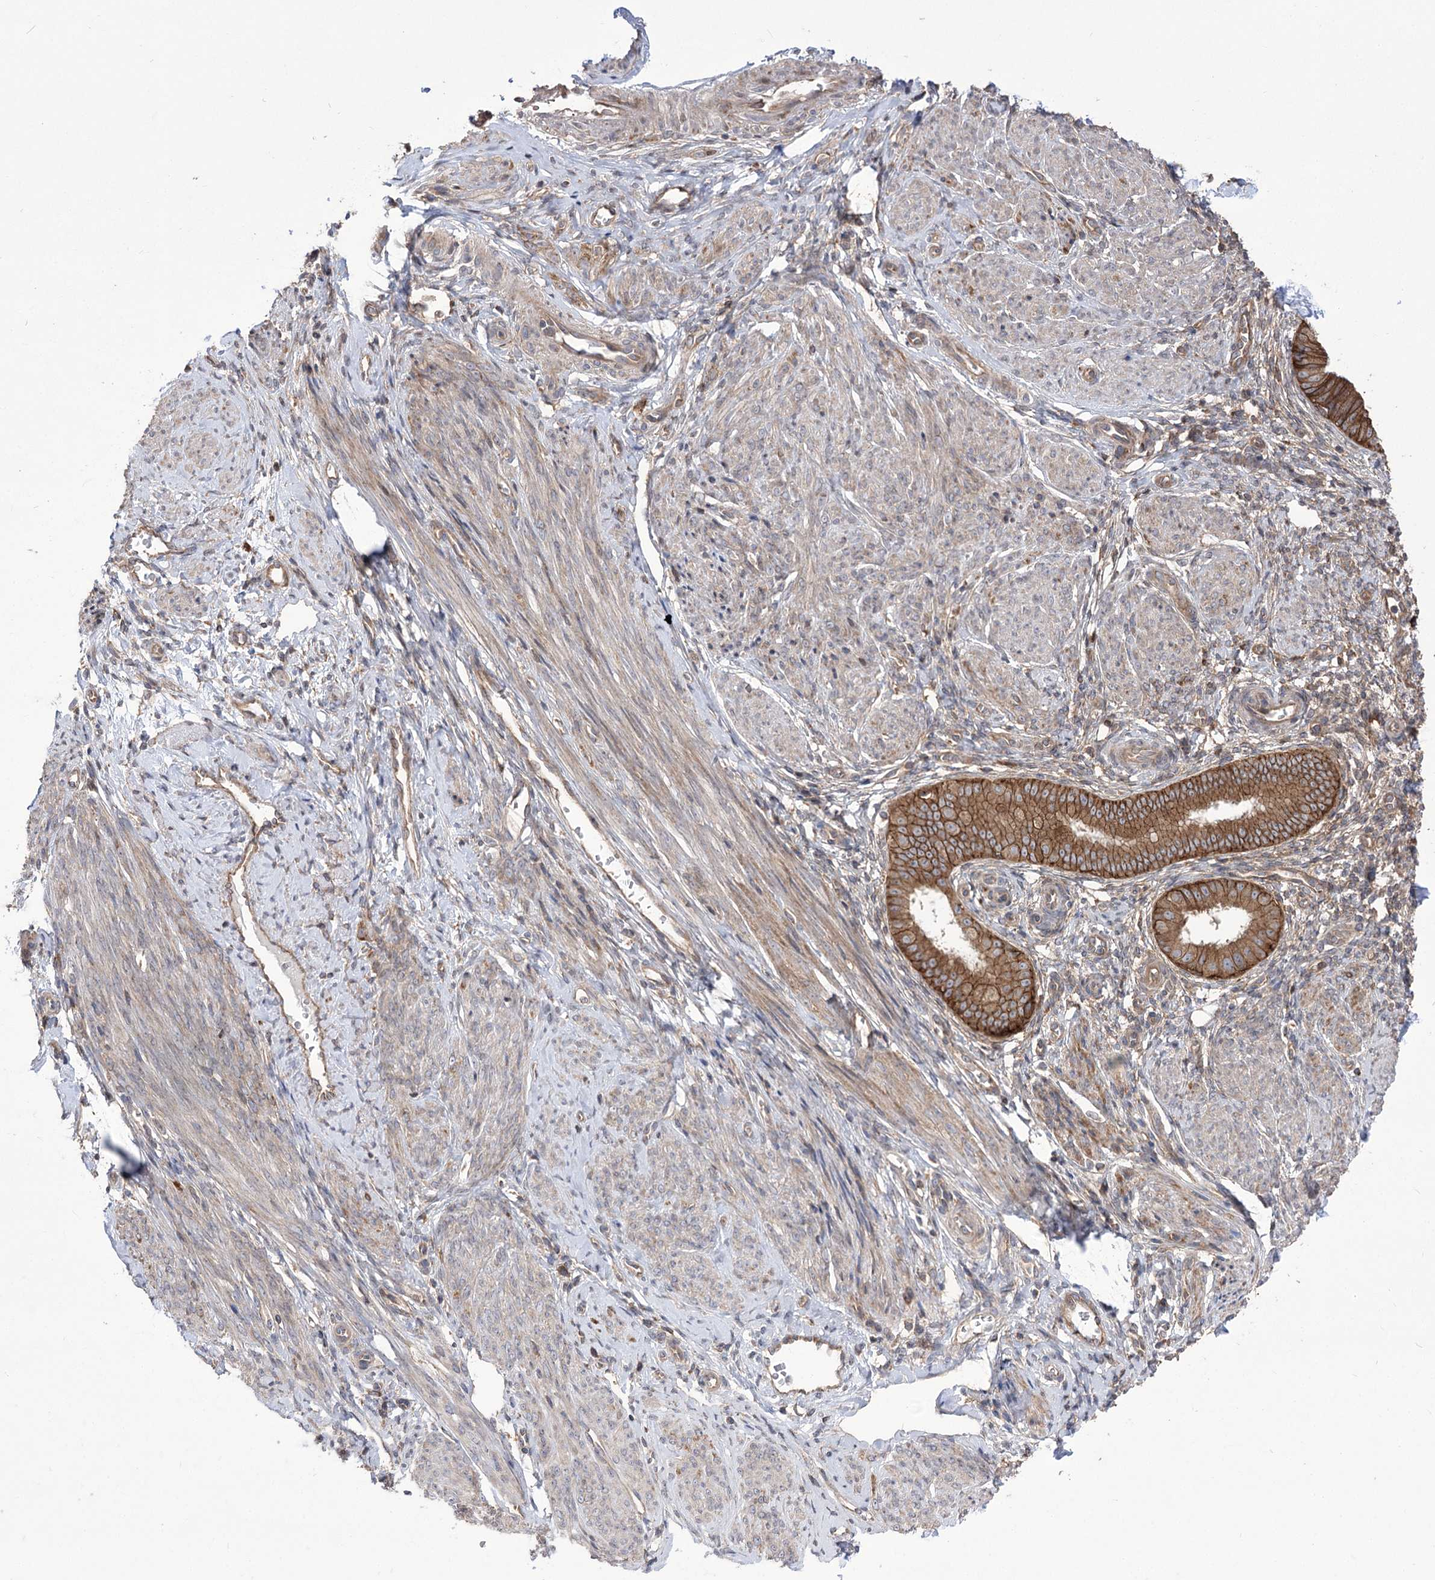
{"staining": {"intensity": "weak", "quantity": "<25%", "location": "cytoplasmic/membranous"}, "tissue": "endometrium", "cell_type": "Cells in endometrial stroma", "image_type": "normal", "snomed": [{"axis": "morphology", "description": "Normal tissue, NOS"}, {"axis": "topography", "description": "Uterus"}, {"axis": "topography", "description": "Endometrium"}], "caption": "IHC of unremarkable human endometrium demonstrates no staining in cells in endometrial stroma.", "gene": "XYLB", "patient": {"sex": "female", "age": 48}}